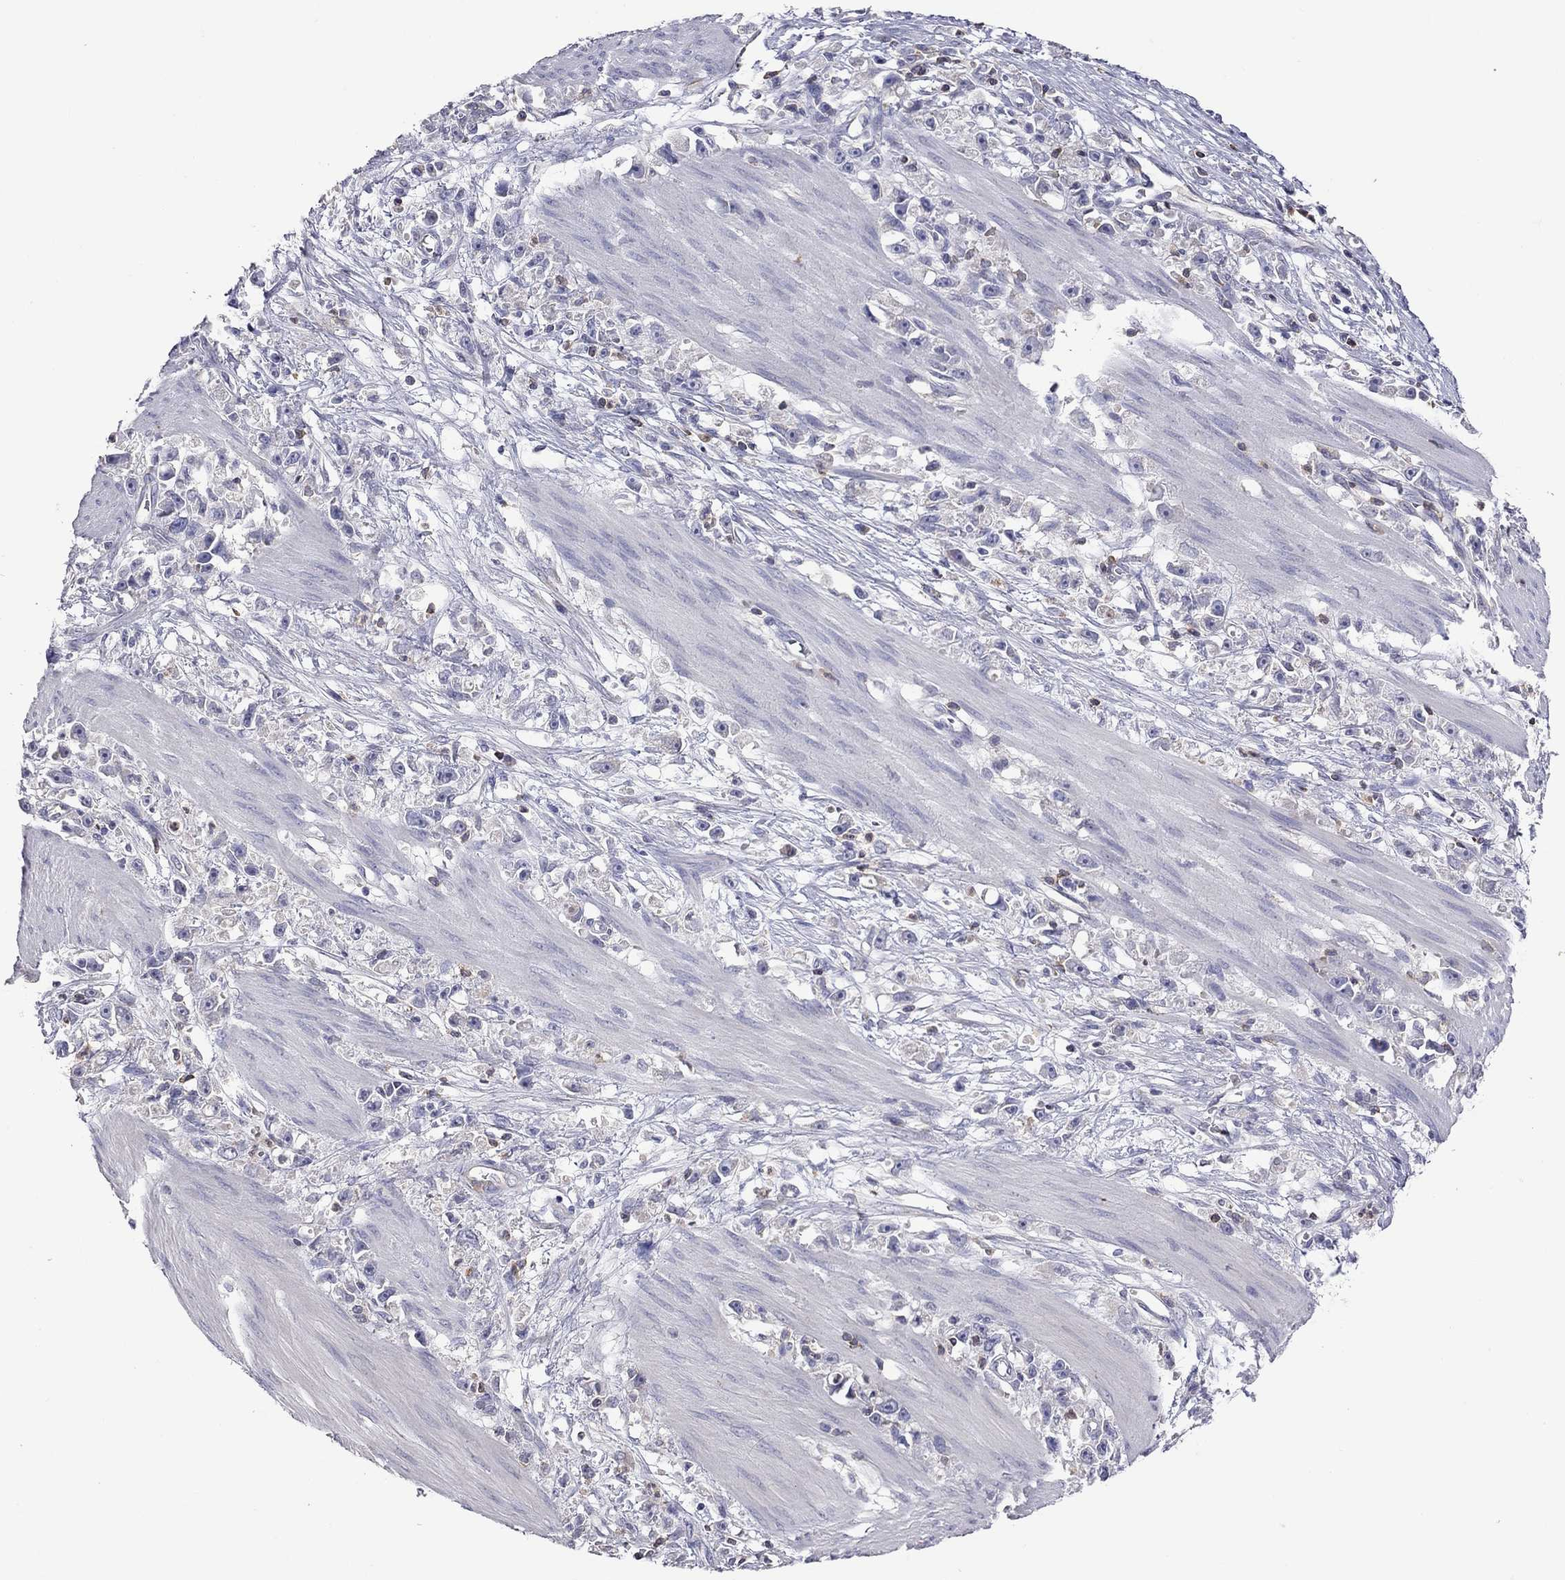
{"staining": {"intensity": "negative", "quantity": "none", "location": "none"}, "tissue": "stomach cancer", "cell_type": "Tumor cells", "image_type": "cancer", "snomed": [{"axis": "morphology", "description": "Adenocarcinoma, NOS"}, {"axis": "topography", "description": "Stomach"}], "caption": "Protein analysis of stomach cancer shows no significant staining in tumor cells.", "gene": "IPCEF1", "patient": {"sex": "female", "age": 59}}